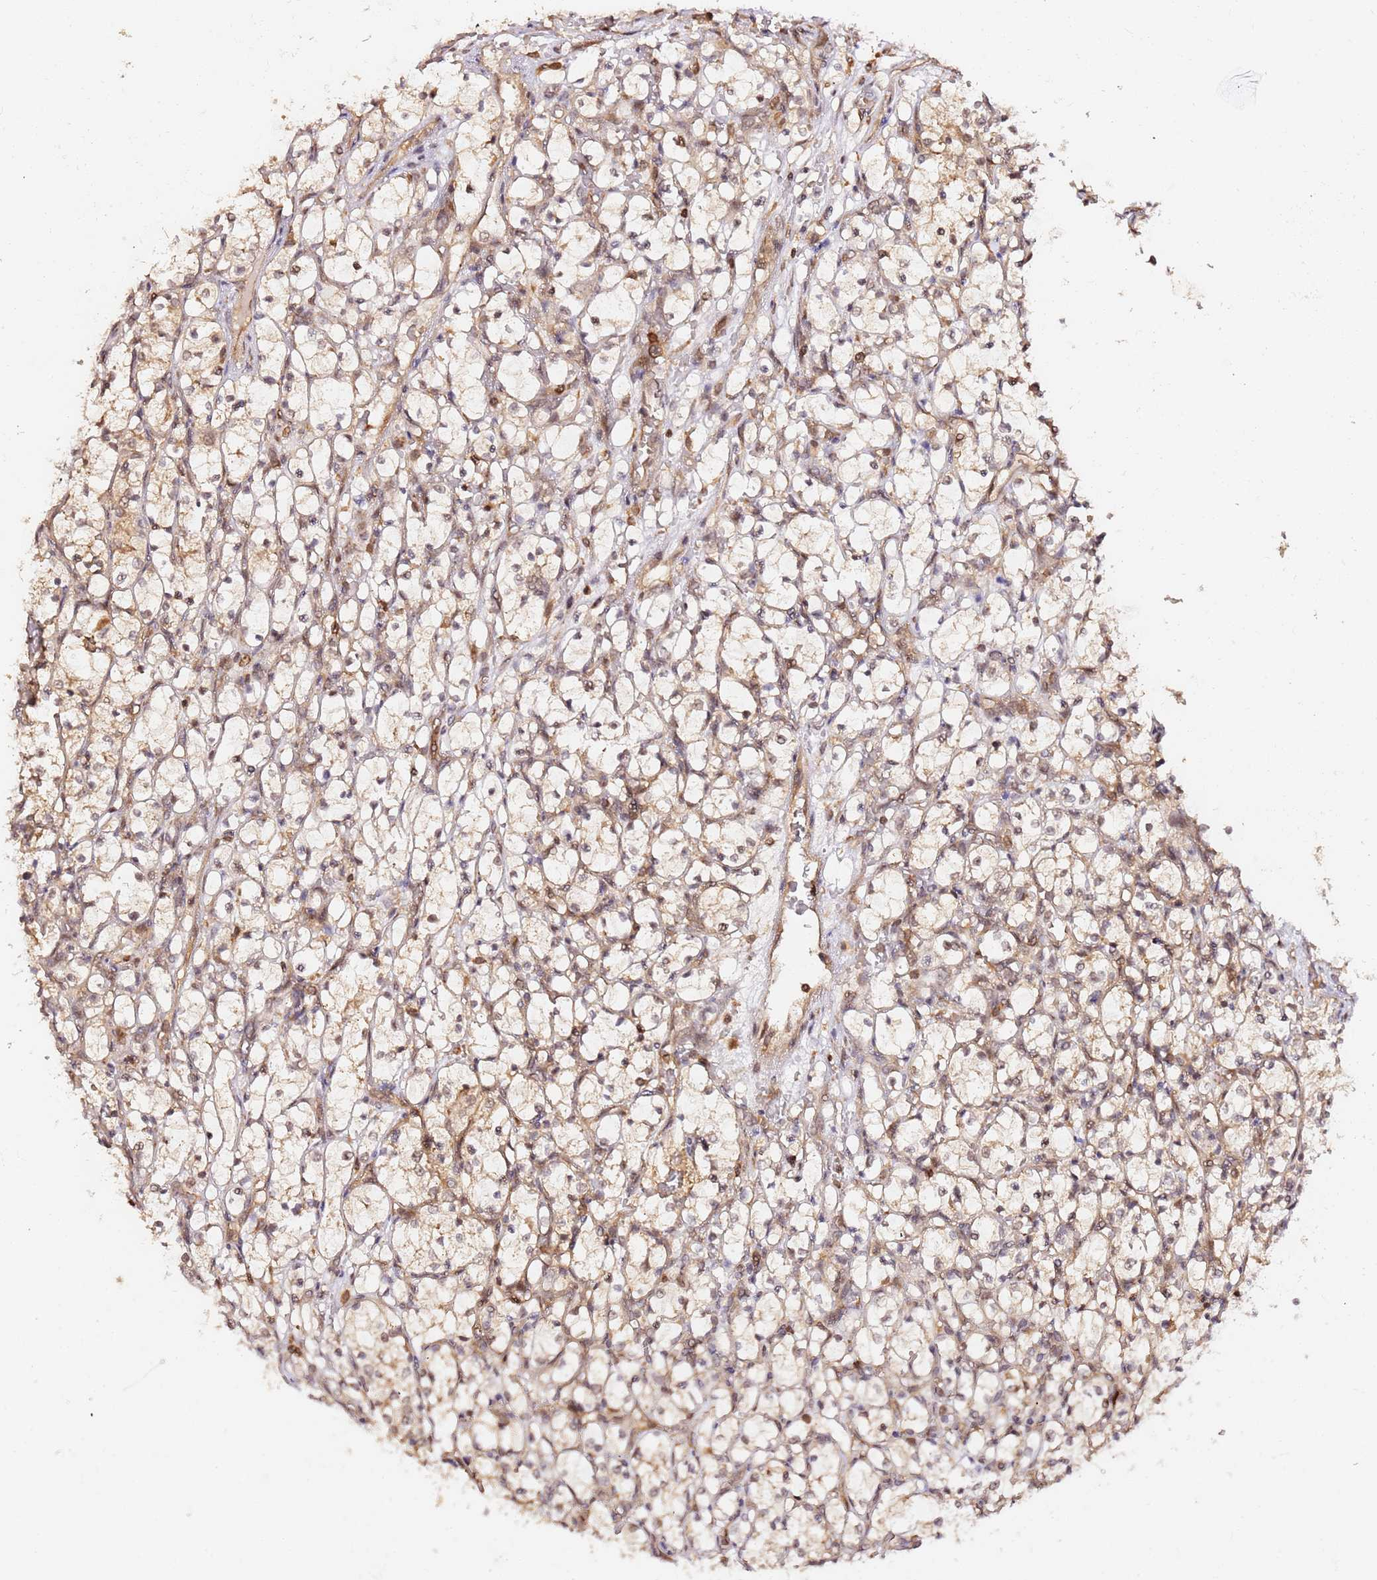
{"staining": {"intensity": "weak", "quantity": "25%-75%", "location": "cytoplasmic/membranous,nuclear"}, "tissue": "renal cancer", "cell_type": "Tumor cells", "image_type": "cancer", "snomed": [{"axis": "morphology", "description": "Adenocarcinoma, NOS"}, {"axis": "topography", "description": "Kidney"}], "caption": "The image shows staining of adenocarcinoma (renal), revealing weak cytoplasmic/membranous and nuclear protein positivity (brown color) within tumor cells. (brown staining indicates protein expression, while blue staining denotes nuclei).", "gene": "OR5V1", "patient": {"sex": "female", "age": 69}}